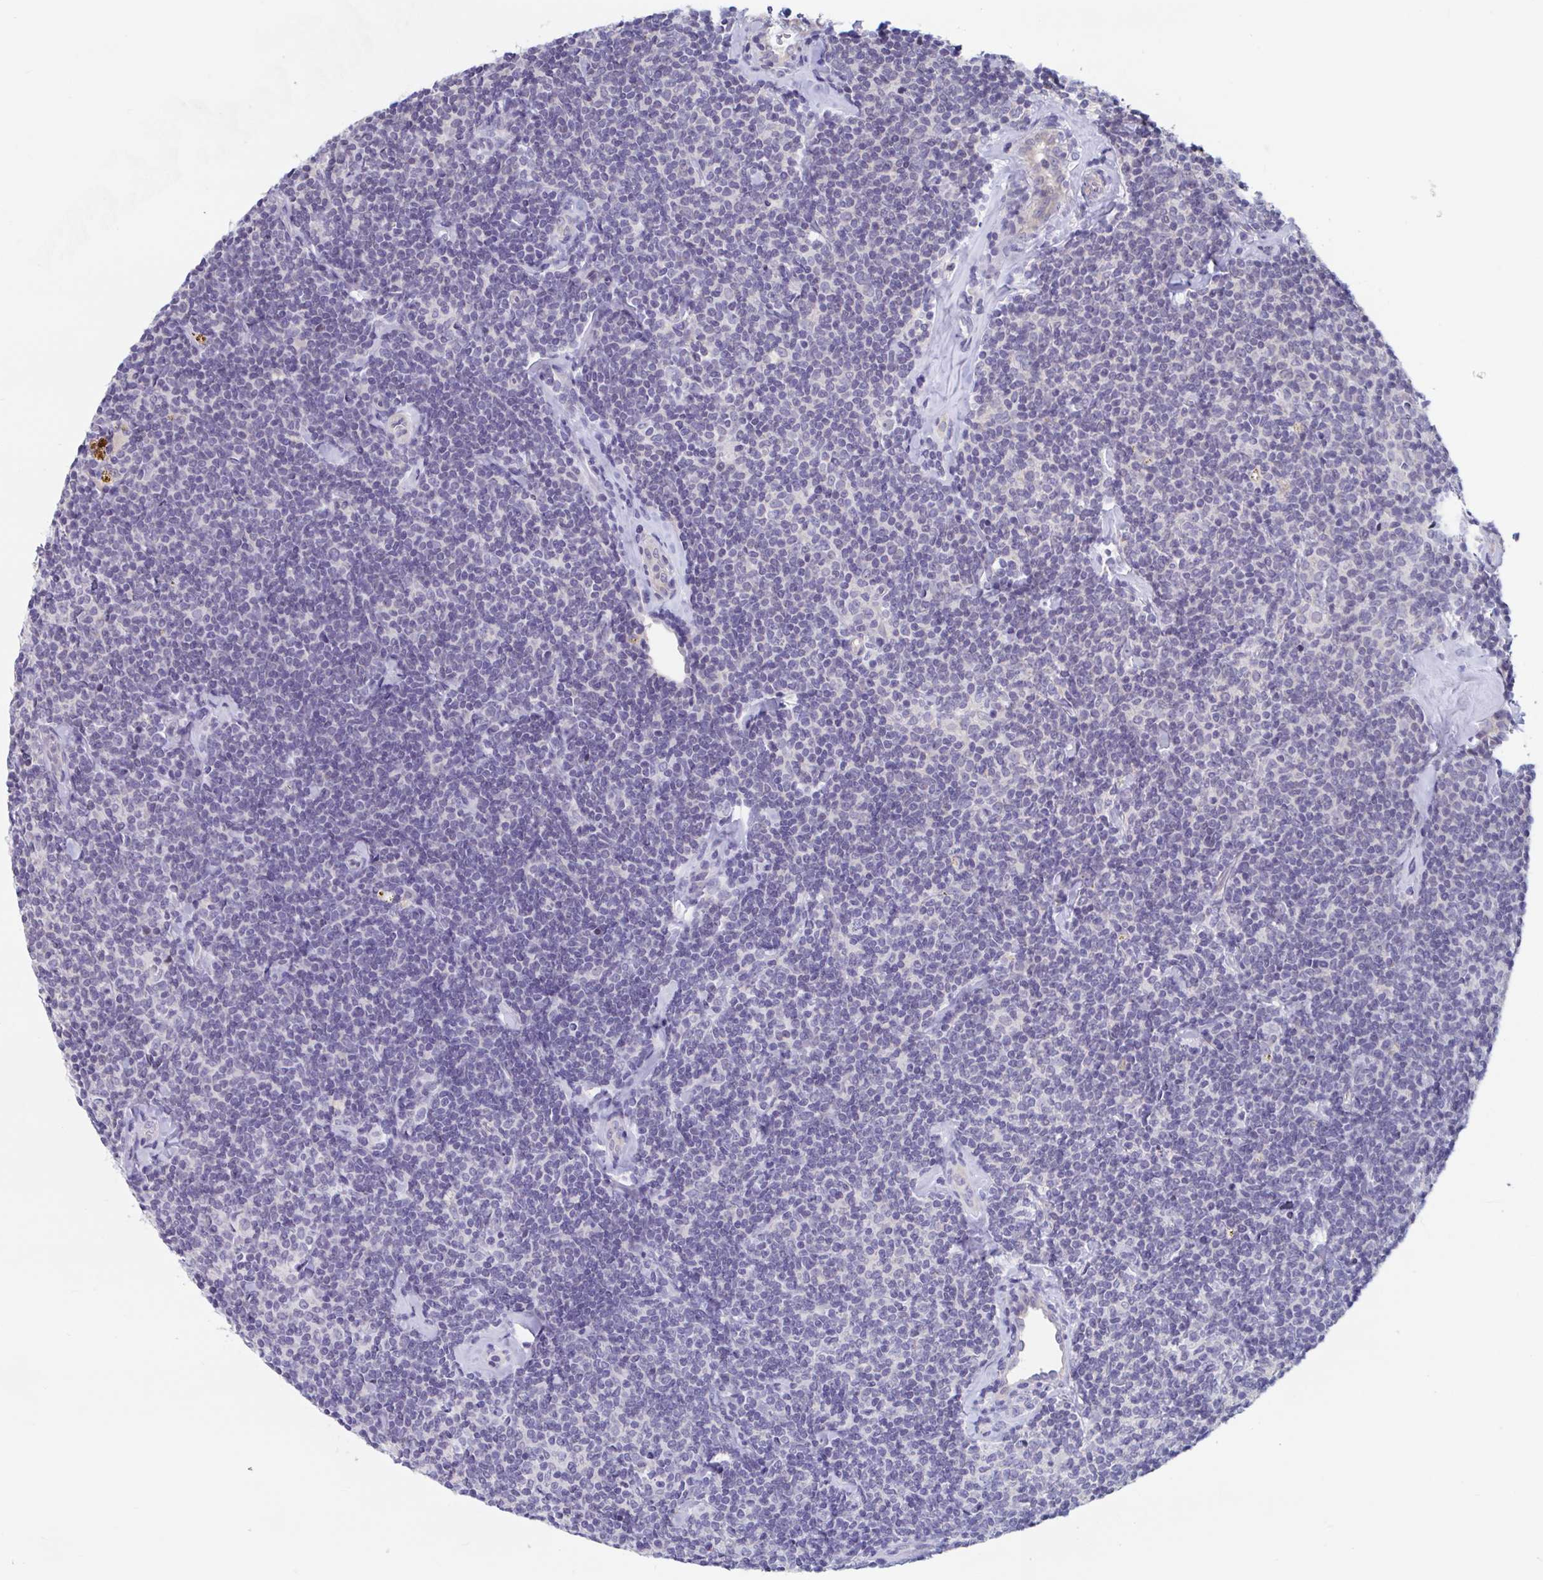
{"staining": {"intensity": "negative", "quantity": "none", "location": "none"}, "tissue": "lymphoma", "cell_type": "Tumor cells", "image_type": "cancer", "snomed": [{"axis": "morphology", "description": "Malignant lymphoma, non-Hodgkin's type, Low grade"}, {"axis": "topography", "description": "Lymph node"}], "caption": "A histopathology image of human lymphoma is negative for staining in tumor cells.", "gene": "UNKL", "patient": {"sex": "female", "age": 56}}